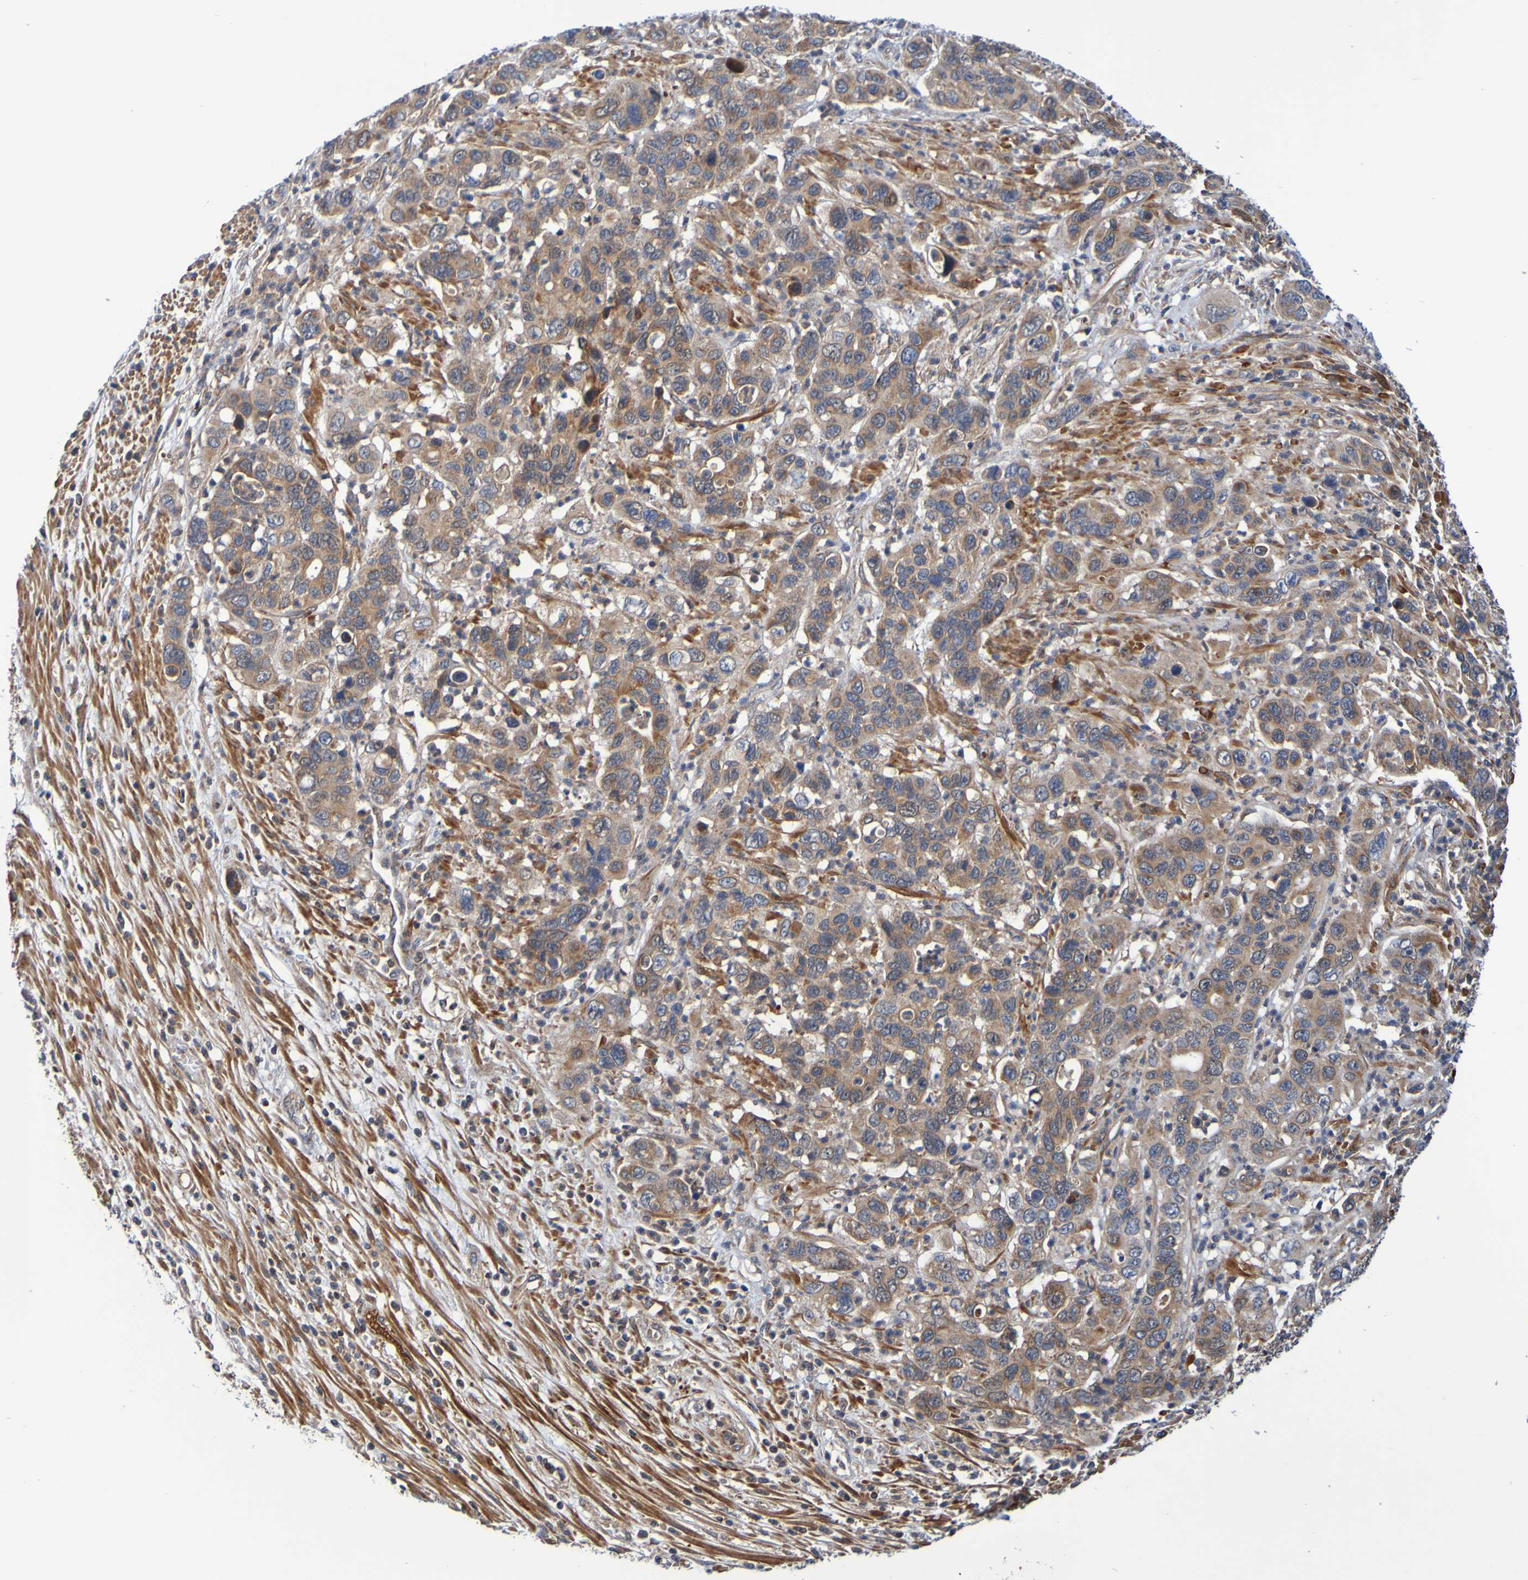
{"staining": {"intensity": "moderate", "quantity": ">75%", "location": "cytoplasmic/membranous"}, "tissue": "pancreatic cancer", "cell_type": "Tumor cells", "image_type": "cancer", "snomed": [{"axis": "morphology", "description": "Adenocarcinoma, NOS"}, {"axis": "topography", "description": "Pancreas"}], "caption": "This photomicrograph exhibits IHC staining of pancreatic cancer (adenocarcinoma), with medium moderate cytoplasmic/membranous expression in approximately >75% of tumor cells.", "gene": "CCDC51", "patient": {"sex": "female", "age": 71}}